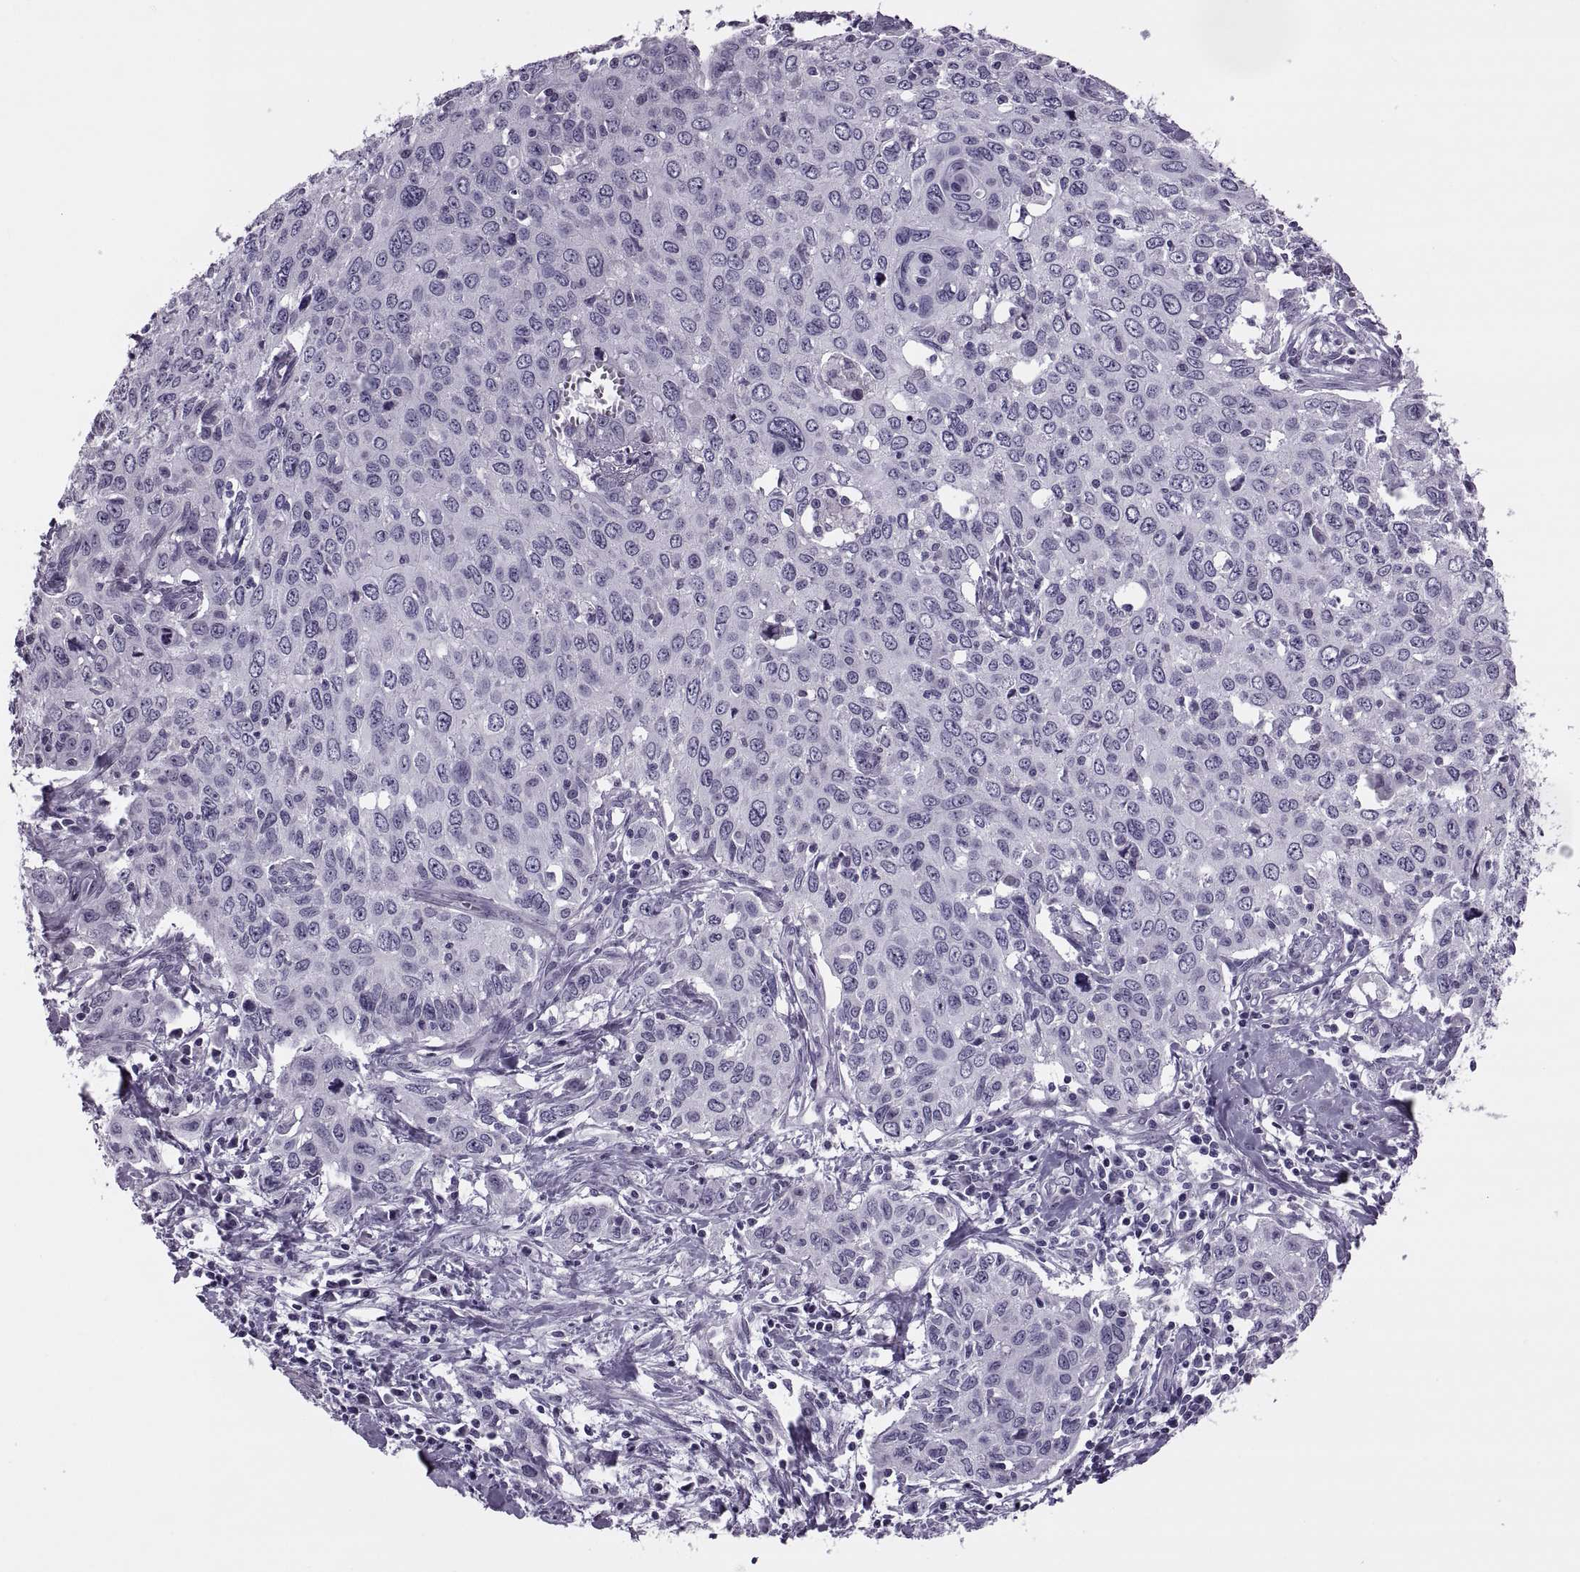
{"staining": {"intensity": "negative", "quantity": "none", "location": "none"}, "tissue": "cervical cancer", "cell_type": "Tumor cells", "image_type": "cancer", "snomed": [{"axis": "morphology", "description": "Squamous cell carcinoma, NOS"}, {"axis": "topography", "description": "Cervix"}], "caption": "The immunohistochemistry (IHC) image has no significant expression in tumor cells of cervical cancer tissue. (DAB IHC with hematoxylin counter stain).", "gene": "SYNGR4", "patient": {"sex": "female", "age": 38}}